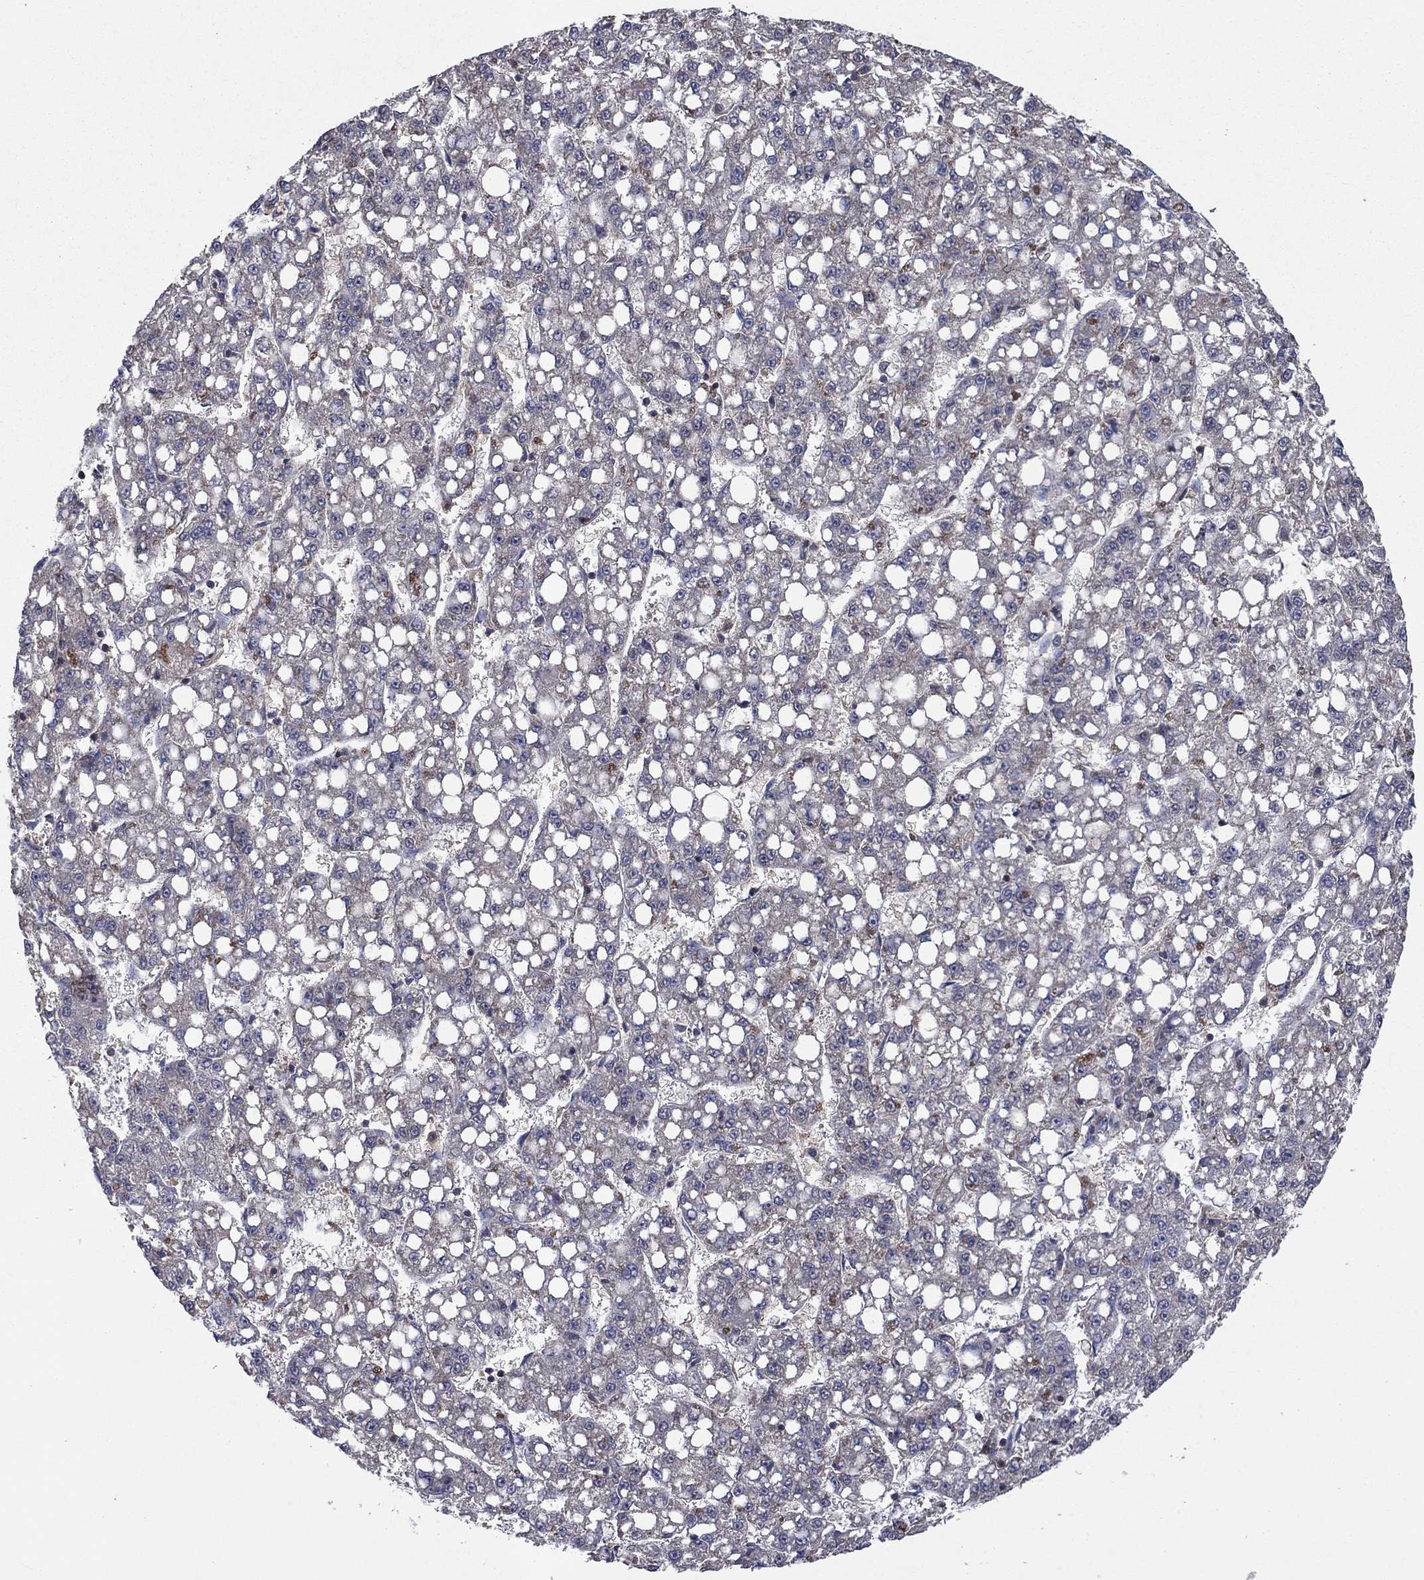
{"staining": {"intensity": "moderate", "quantity": "<25%", "location": "cytoplasmic/membranous,nuclear"}, "tissue": "liver cancer", "cell_type": "Tumor cells", "image_type": "cancer", "snomed": [{"axis": "morphology", "description": "Carcinoma, Hepatocellular, NOS"}, {"axis": "topography", "description": "Liver"}], "caption": "A micrograph of human liver cancer stained for a protein shows moderate cytoplasmic/membranous and nuclear brown staining in tumor cells.", "gene": "IAH1", "patient": {"sex": "female", "age": 65}}